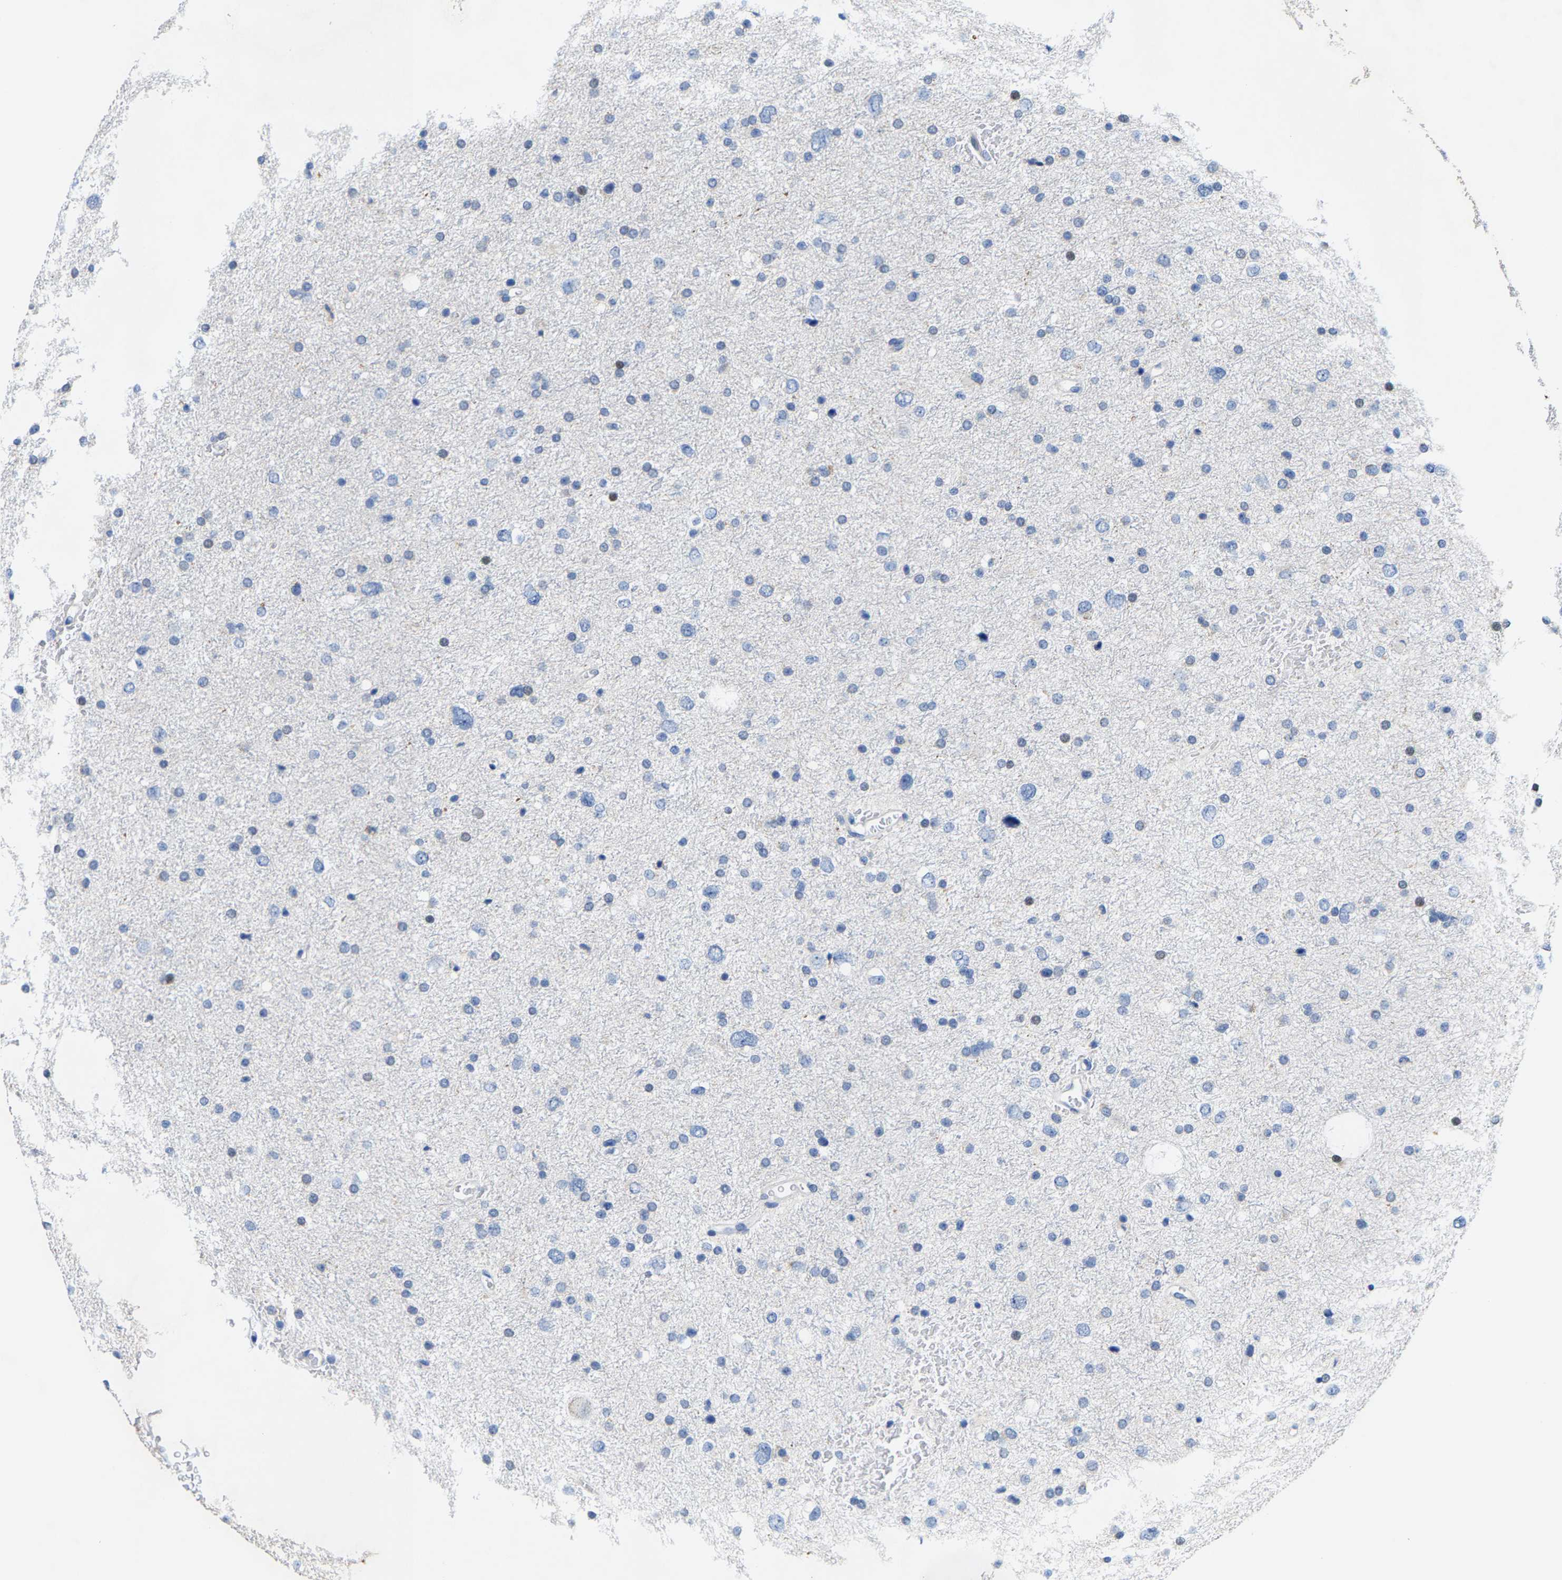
{"staining": {"intensity": "negative", "quantity": "none", "location": "none"}, "tissue": "glioma", "cell_type": "Tumor cells", "image_type": "cancer", "snomed": [{"axis": "morphology", "description": "Glioma, malignant, Low grade"}, {"axis": "topography", "description": "Brain"}], "caption": "A high-resolution photomicrograph shows IHC staining of malignant low-grade glioma, which exhibits no significant positivity in tumor cells.", "gene": "KLHL1", "patient": {"sex": "female", "age": 37}}